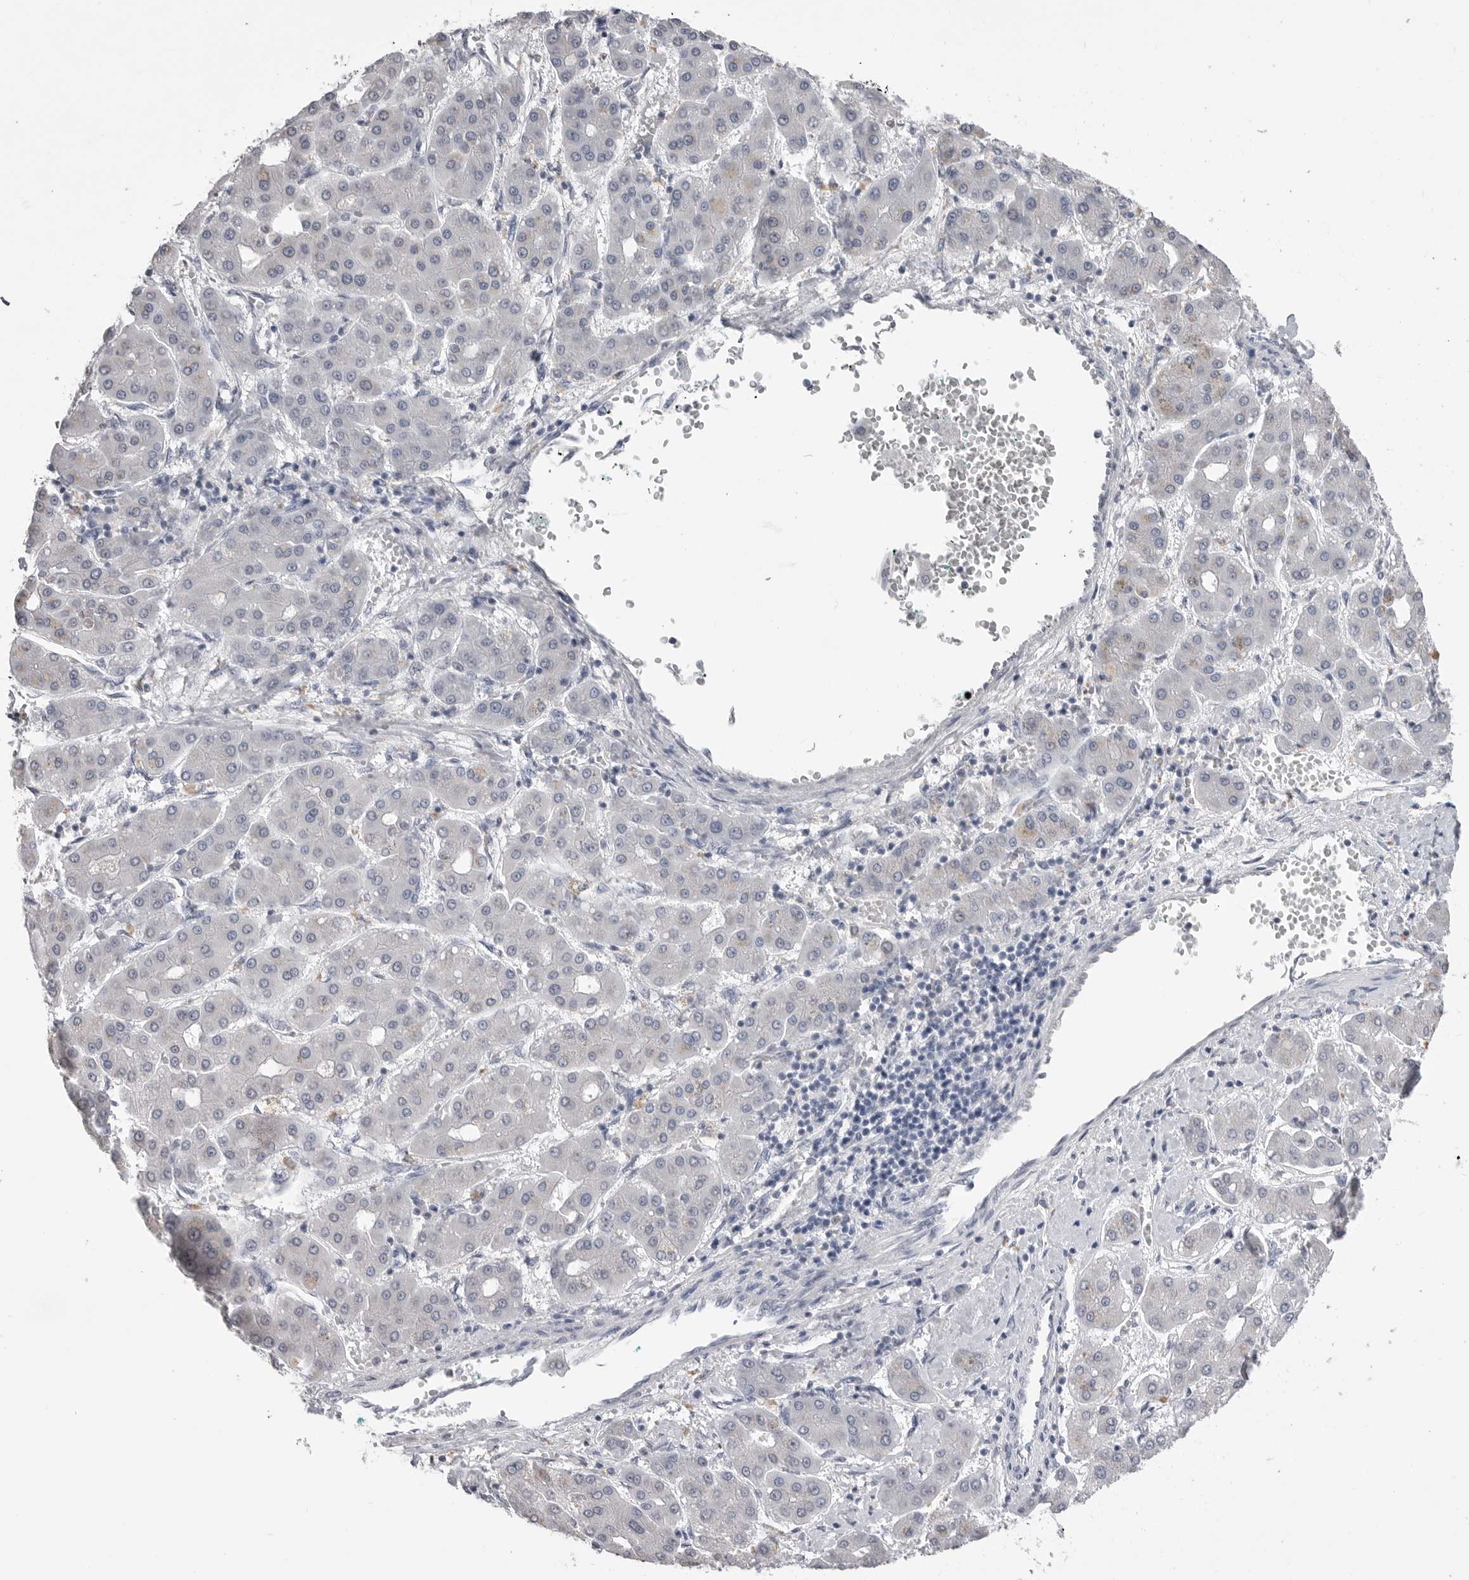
{"staining": {"intensity": "negative", "quantity": "none", "location": "none"}, "tissue": "liver cancer", "cell_type": "Tumor cells", "image_type": "cancer", "snomed": [{"axis": "morphology", "description": "Carcinoma, Hepatocellular, NOS"}, {"axis": "topography", "description": "Liver"}], "caption": "IHC photomicrograph of neoplastic tissue: human liver hepatocellular carcinoma stained with DAB shows no significant protein expression in tumor cells.", "gene": "ICAM5", "patient": {"sex": "male", "age": 65}}